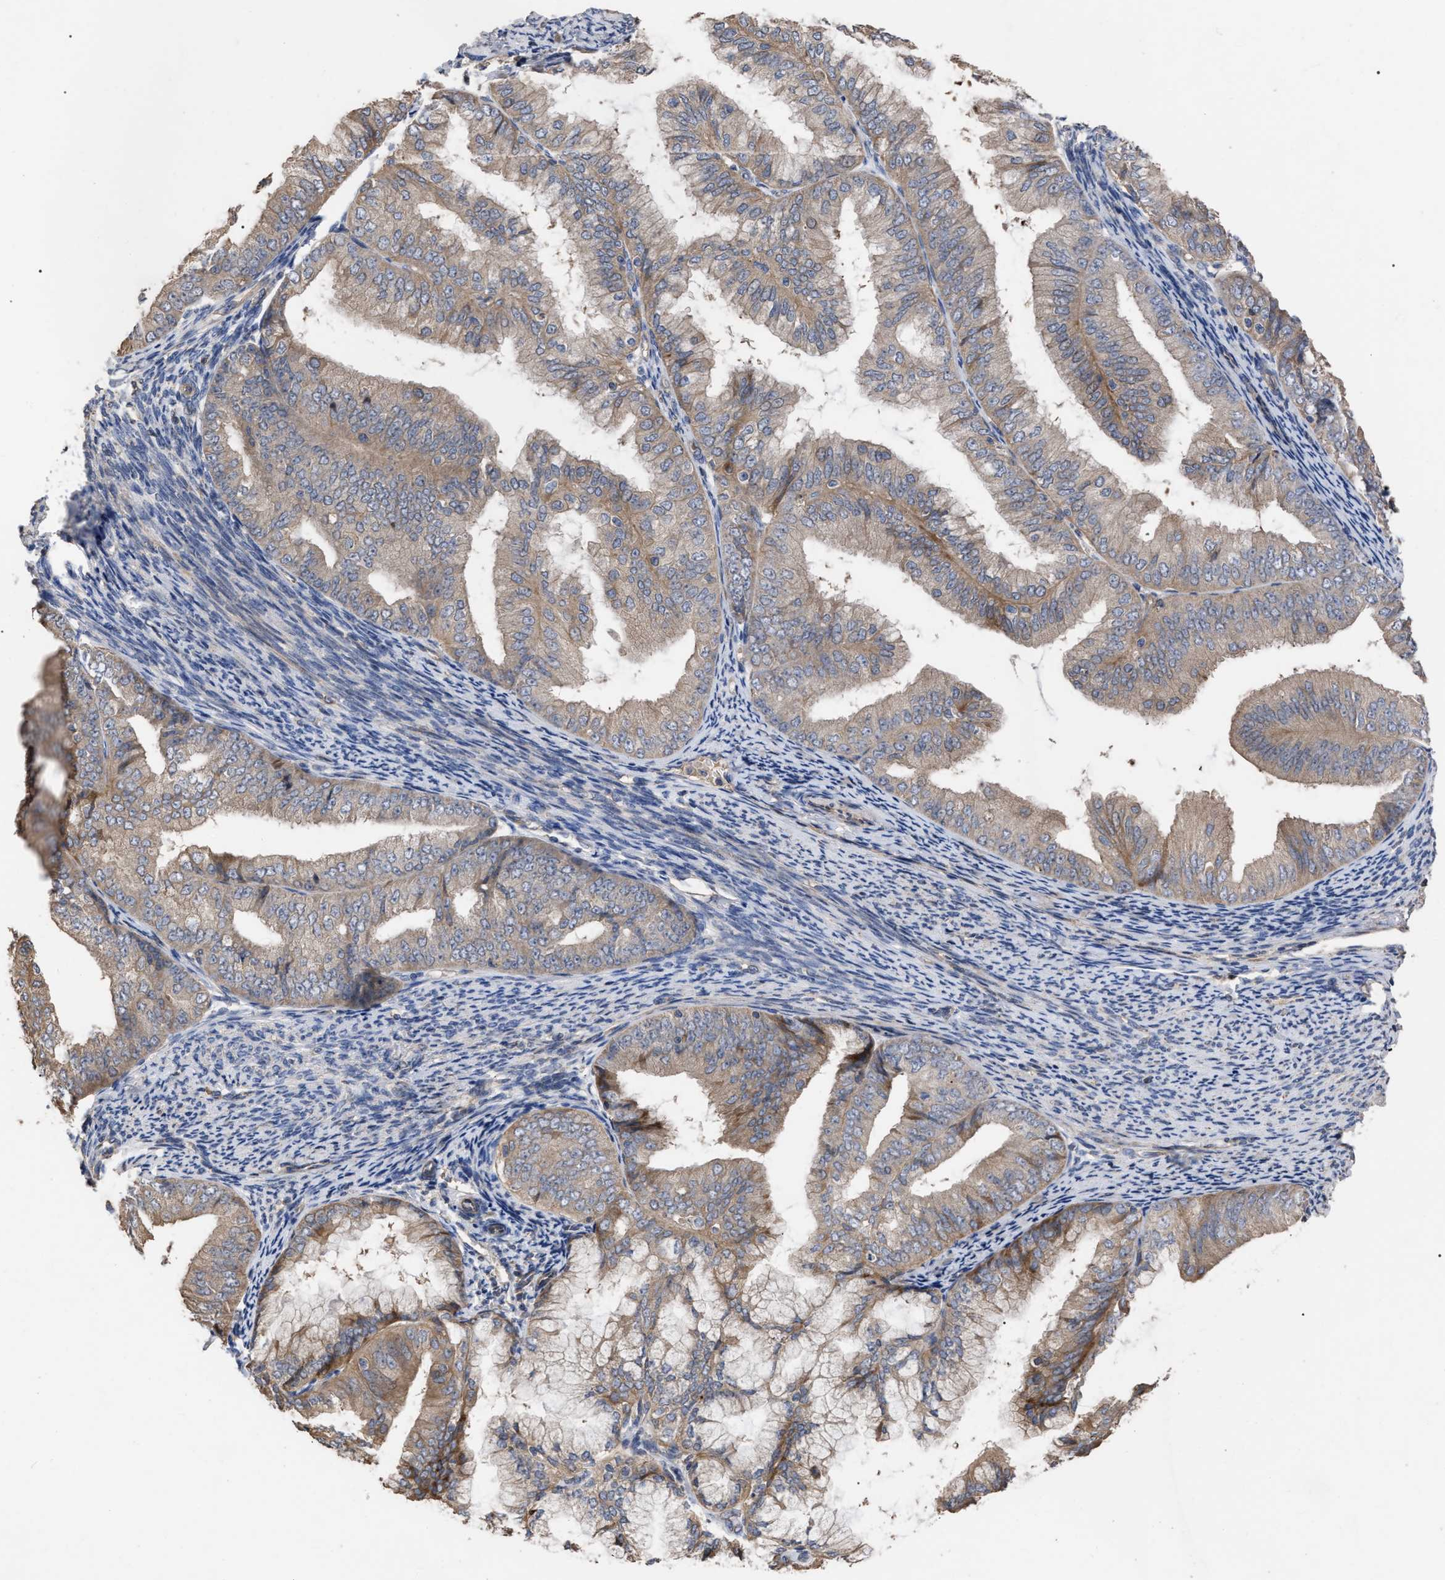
{"staining": {"intensity": "weak", "quantity": "<25%", "location": "cytoplasmic/membranous"}, "tissue": "endometrial cancer", "cell_type": "Tumor cells", "image_type": "cancer", "snomed": [{"axis": "morphology", "description": "Adenocarcinoma, NOS"}, {"axis": "topography", "description": "Endometrium"}], "caption": "There is no significant positivity in tumor cells of endometrial cancer.", "gene": "BTN2A1", "patient": {"sex": "female", "age": 63}}